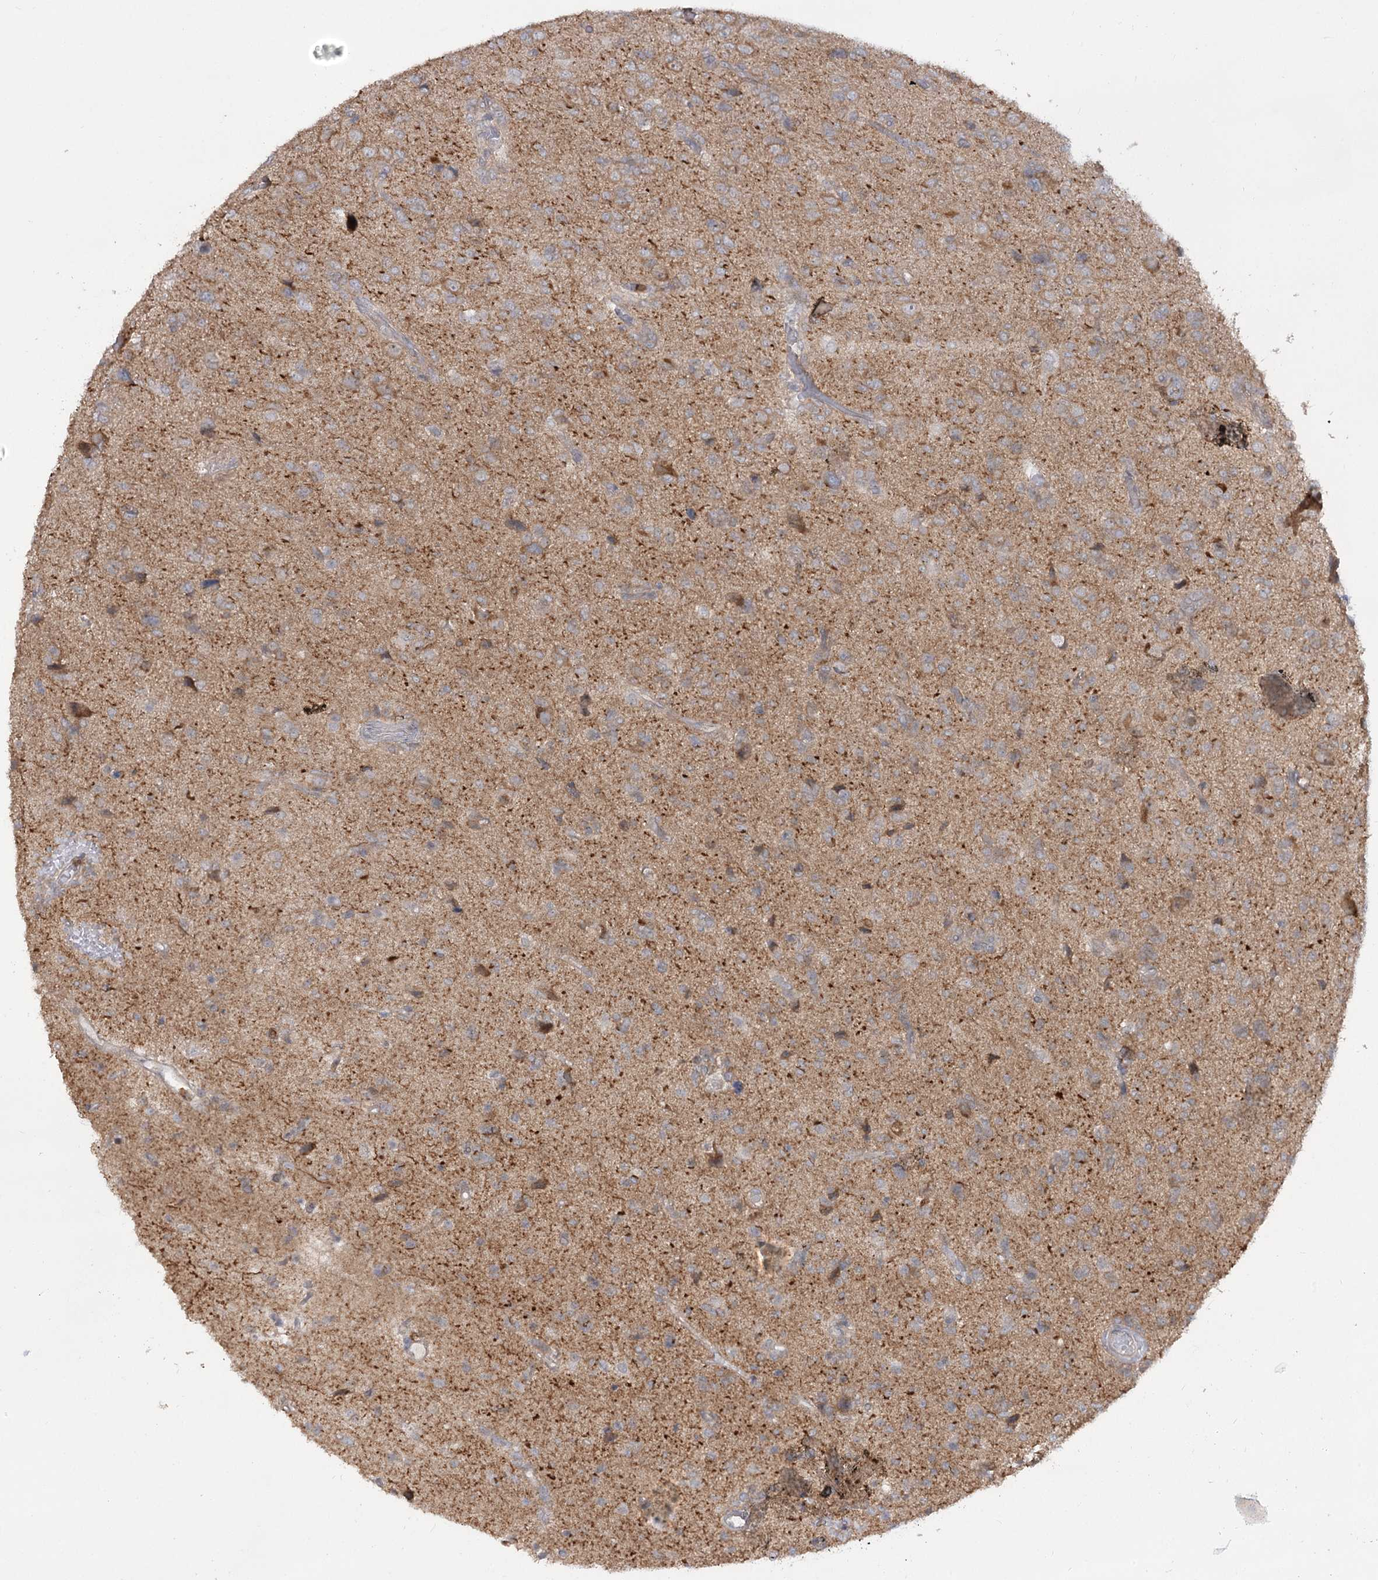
{"staining": {"intensity": "weak", "quantity": "<25%", "location": "cytoplasmic/membranous"}, "tissue": "glioma", "cell_type": "Tumor cells", "image_type": "cancer", "snomed": [{"axis": "morphology", "description": "Glioma, malignant, High grade"}, {"axis": "topography", "description": "Brain"}], "caption": "IHC image of glioma stained for a protein (brown), which exhibits no expression in tumor cells.", "gene": "SYTL1", "patient": {"sex": "female", "age": 59}}